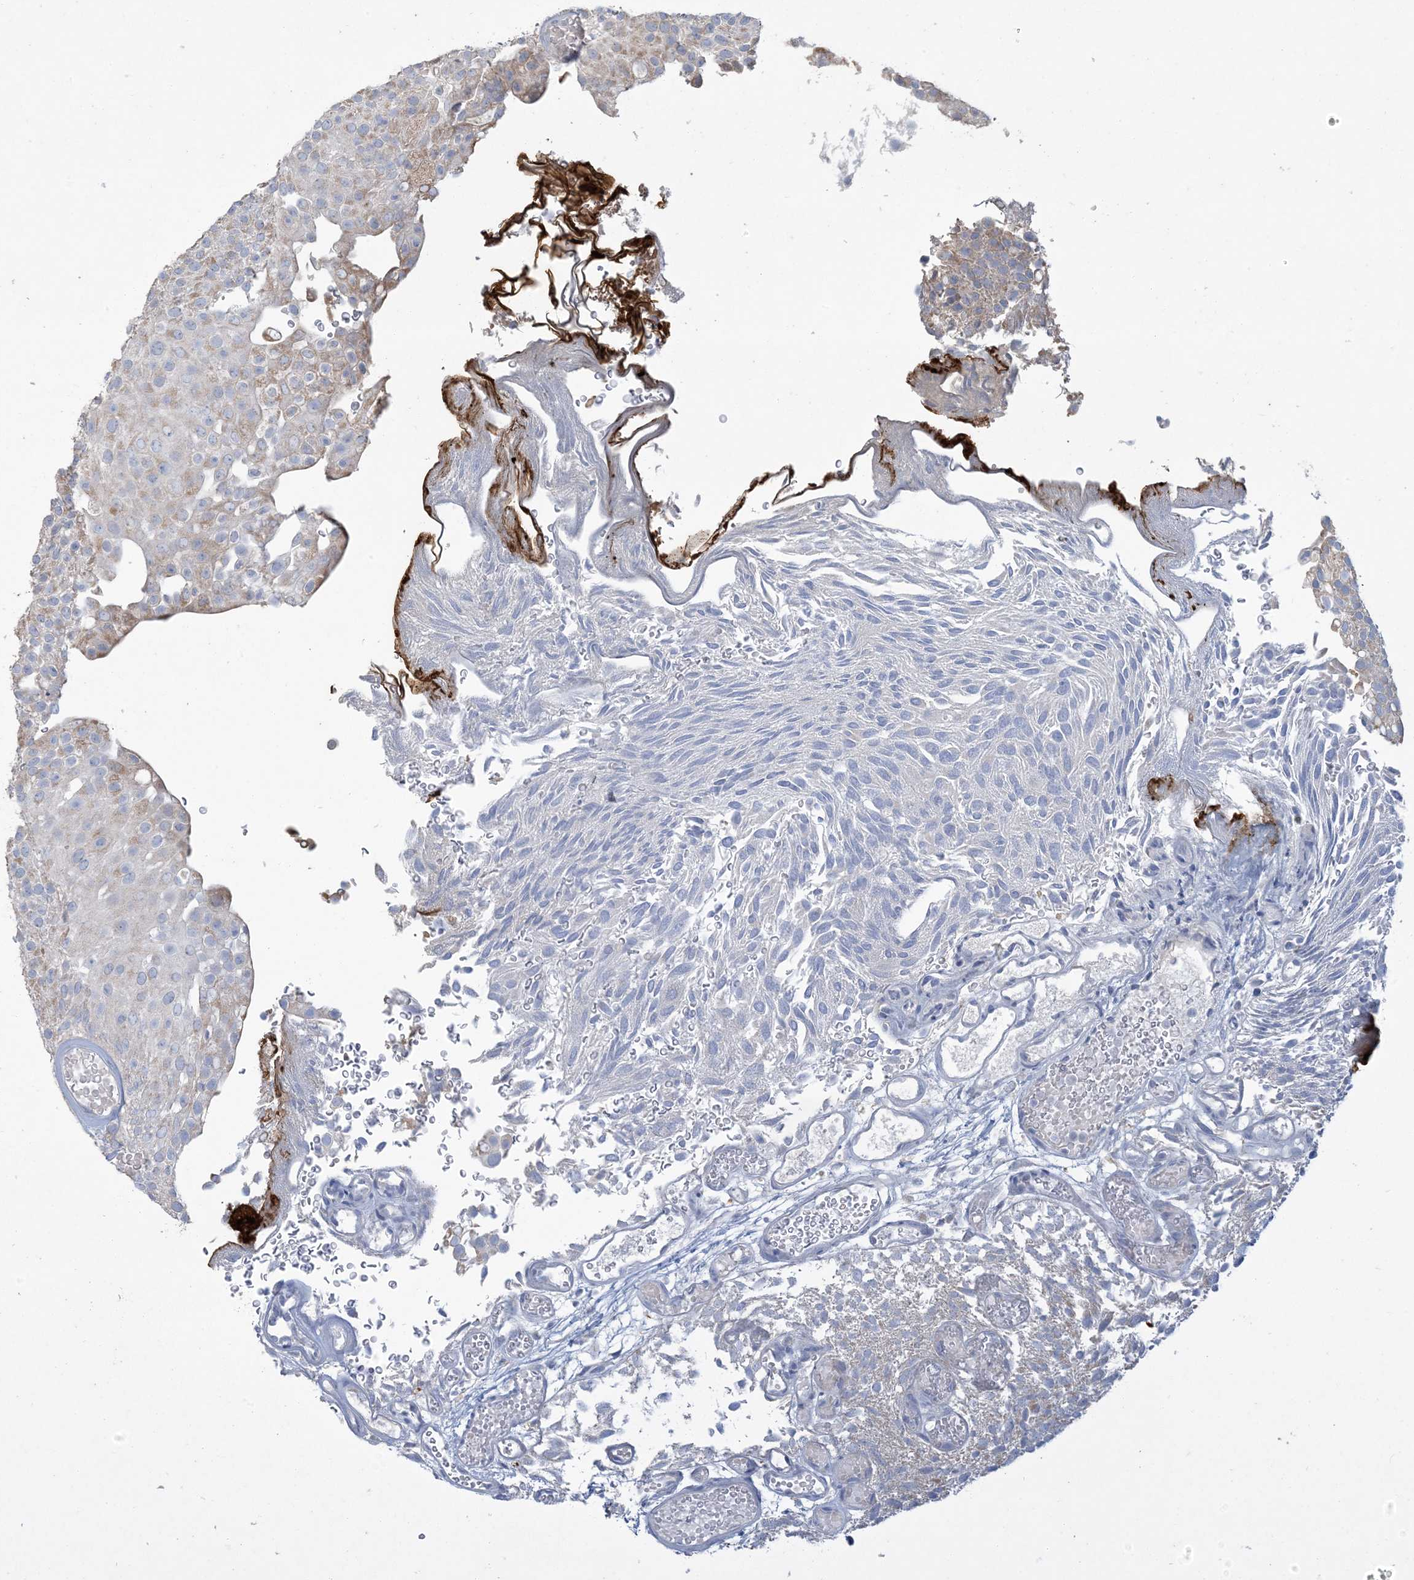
{"staining": {"intensity": "weak", "quantity": "<25%", "location": "cytoplasmic/membranous"}, "tissue": "urothelial cancer", "cell_type": "Tumor cells", "image_type": "cancer", "snomed": [{"axis": "morphology", "description": "Urothelial carcinoma, Low grade"}, {"axis": "topography", "description": "Urinary bladder"}], "caption": "Protein analysis of urothelial cancer displays no significant expression in tumor cells. The staining is performed using DAB (3,3'-diaminobenzidine) brown chromogen with nuclei counter-stained in using hematoxylin.", "gene": "LTN1", "patient": {"sex": "male", "age": 78}}